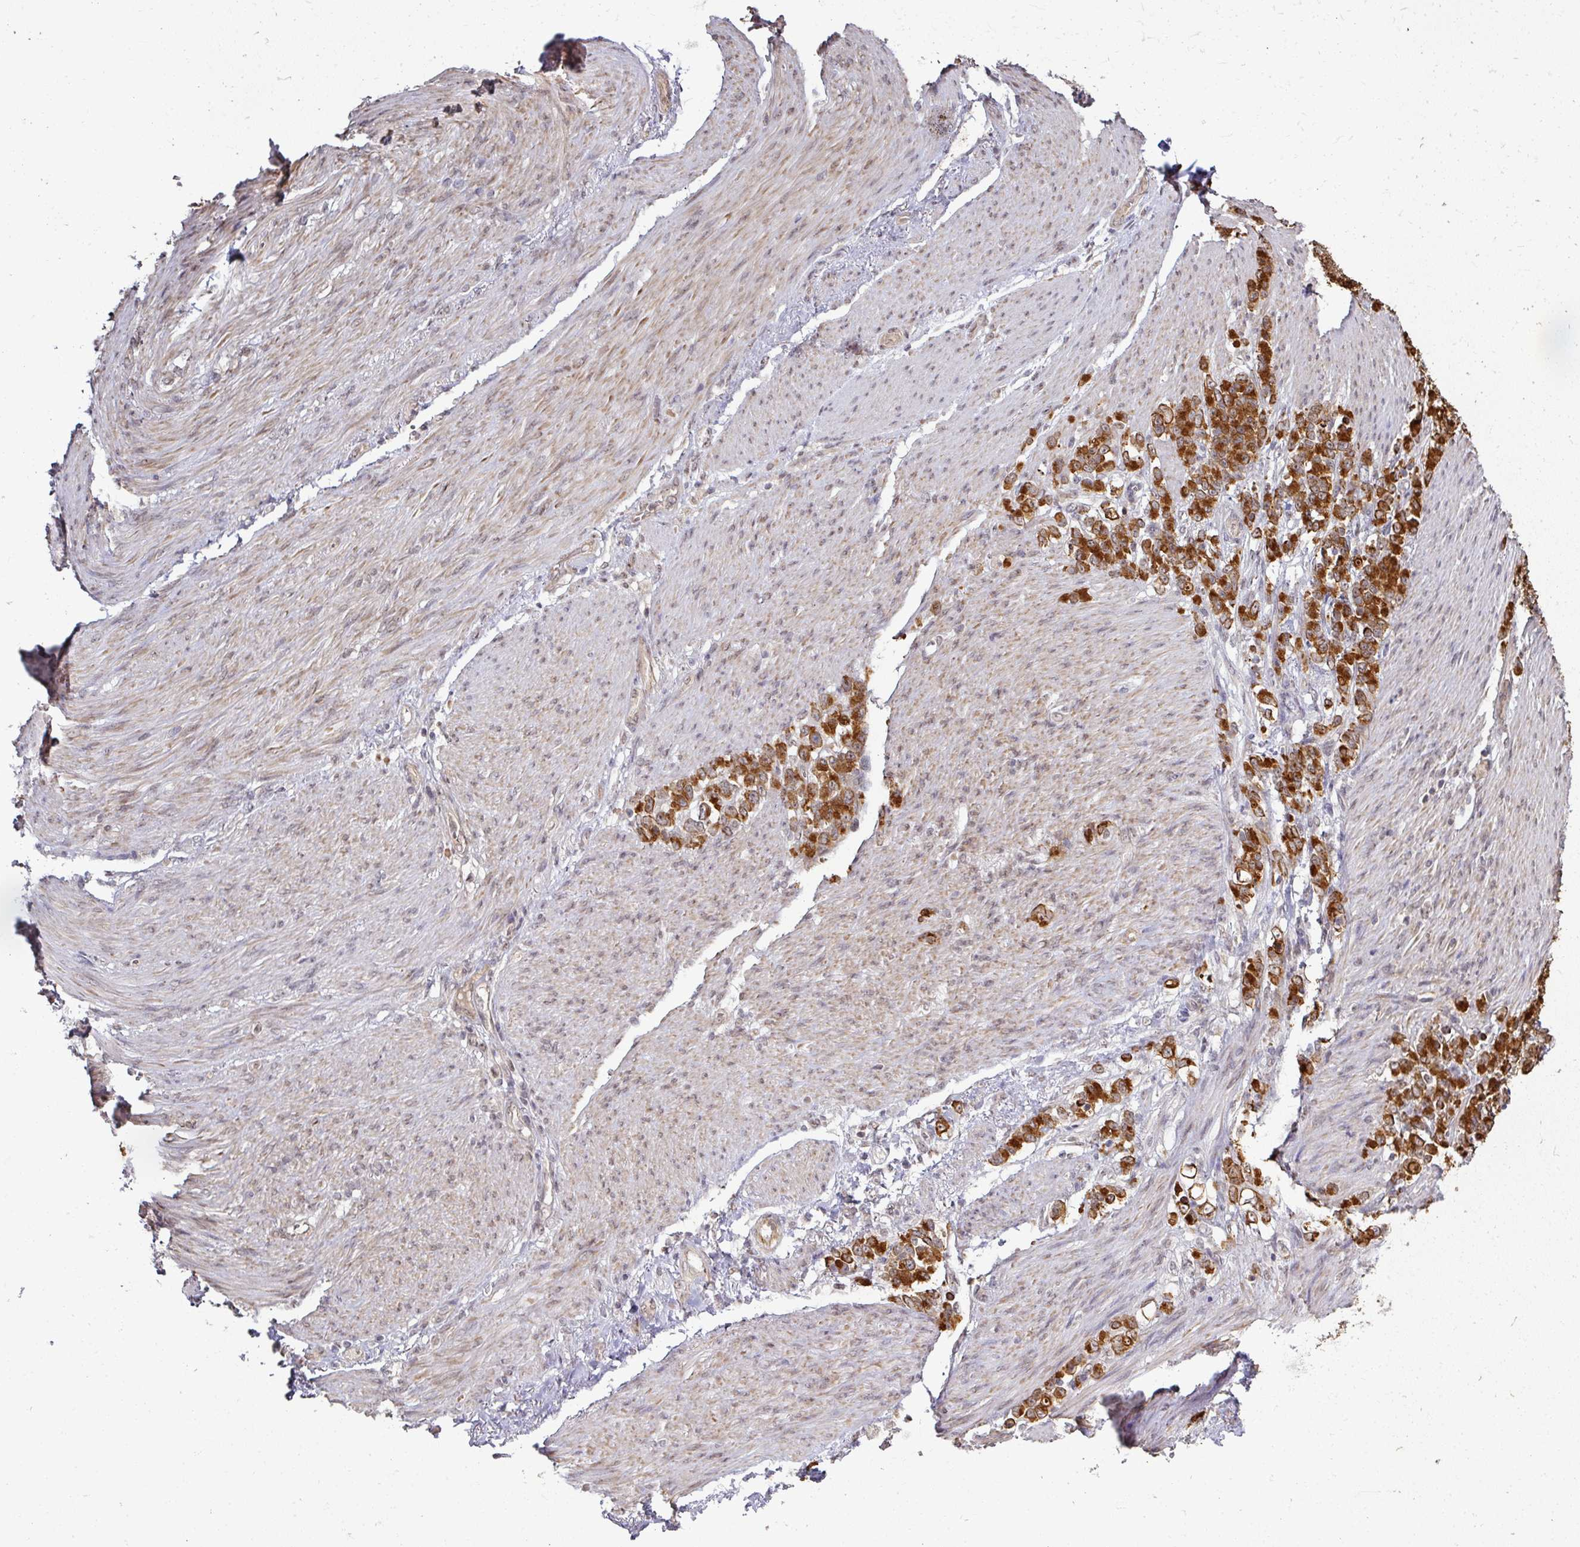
{"staining": {"intensity": "strong", "quantity": ">75%", "location": "cytoplasmic/membranous"}, "tissue": "stomach cancer", "cell_type": "Tumor cells", "image_type": "cancer", "snomed": [{"axis": "morphology", "description": "Adenocarcinoma, NOS"}, {"axis": "topography", "description": "Stomach"}], "caption": "DAB immunohistochemical staining of human adenocarcinoma (stomach) displays strong cytoplasmic/membranous protein positivity in approximately >75% of tumor cells. Ihc stains the protein of interest in brown and the nuclei are stained blue.", "gene": "GTF2H3", "patient": {"sex": "female", "age": 79}}